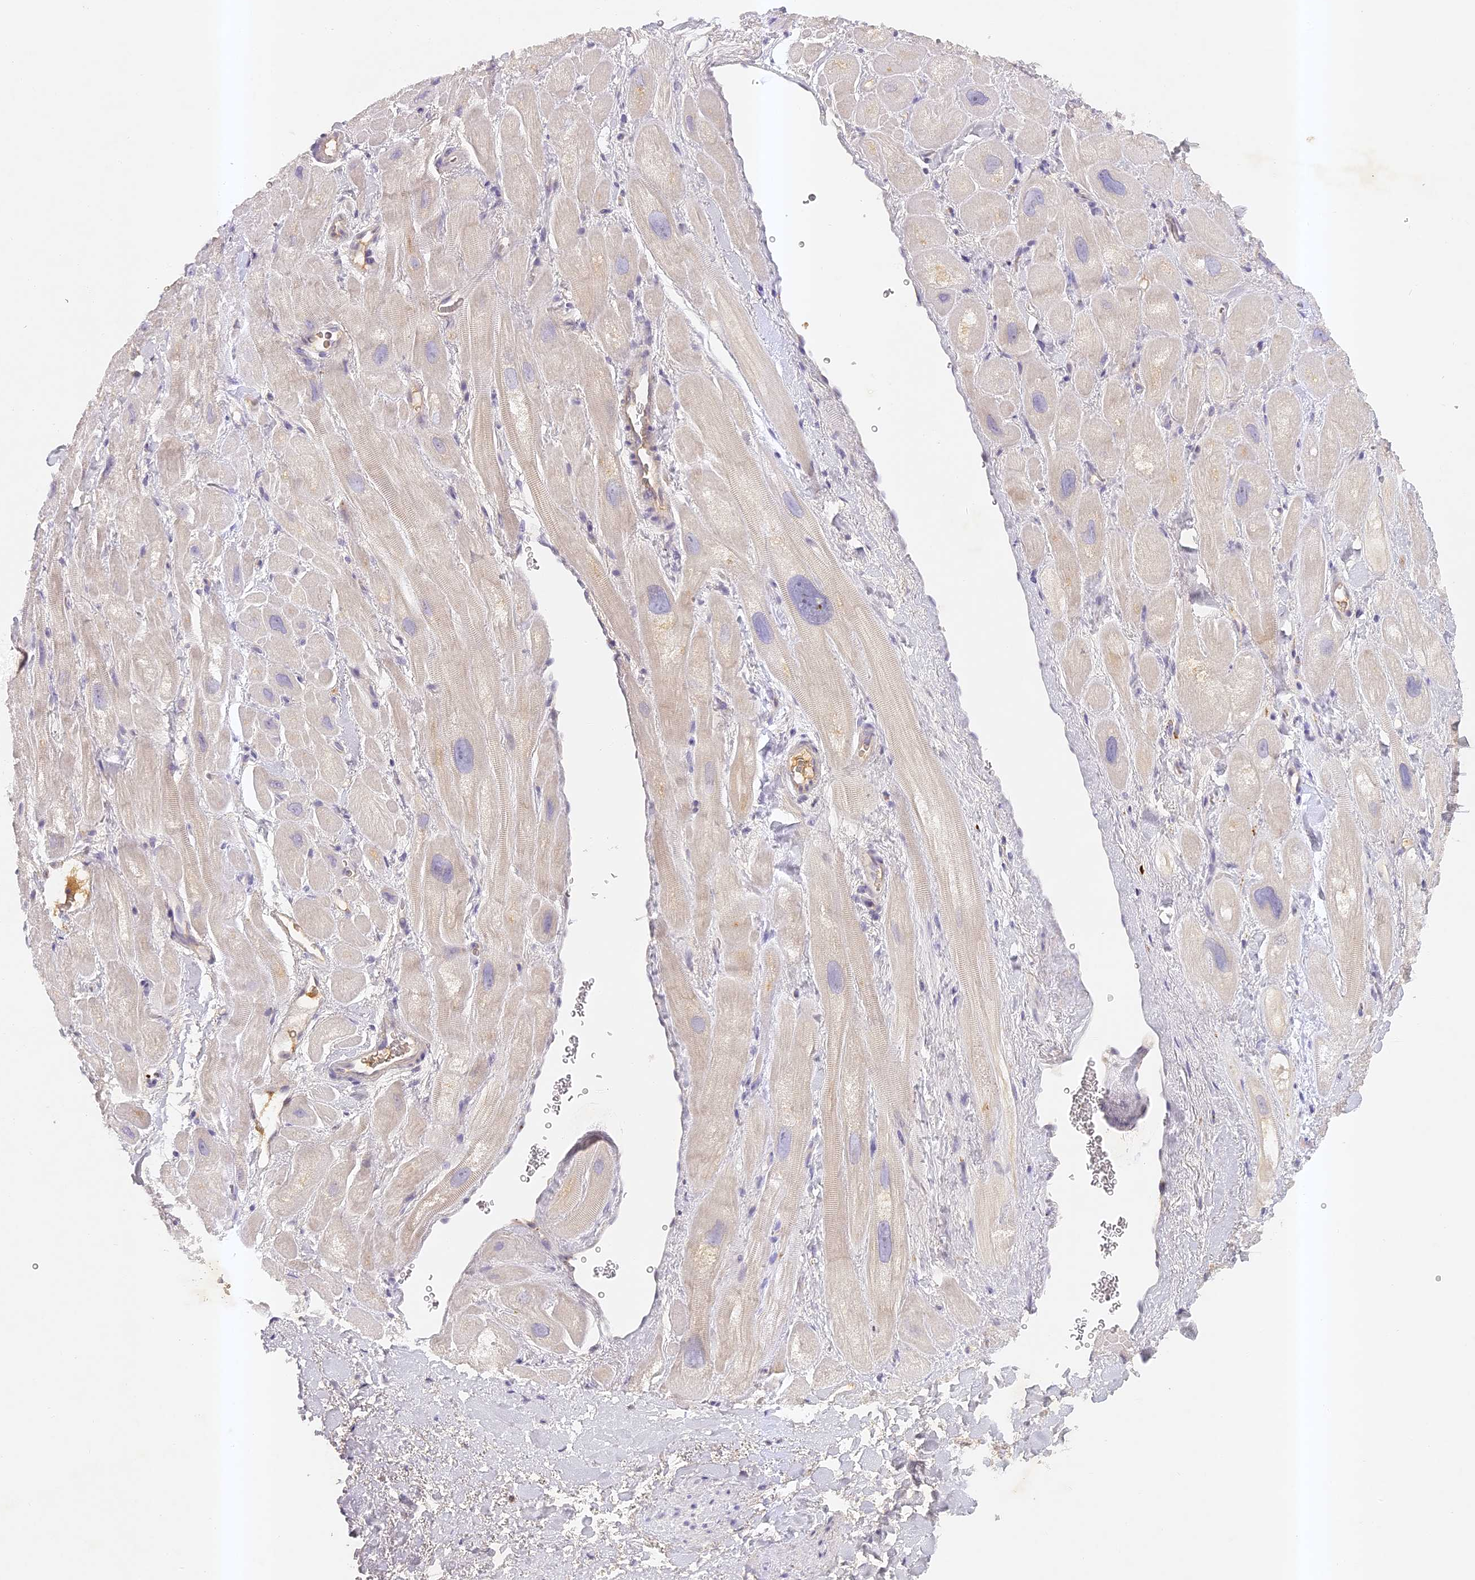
{"staining": {"intensity": "moderate", "quantity": "<25%", "location": "cytoplasmic/membranous"}, "tissue": "heart muscle", "cell_type": "Cardiomyocytes", "image_type": "normal", "snomed": [{"axis": "morphology", "description": "Normal tissue, NOS"}, {"axis": "topography", "description": "Heart"}], "caption": "The image displays staining of normal heart muscle, revealing moderate cytoplasmic/membranous protein staining (brown color) within cardiomyocytes.", "gene": "ELL3", "patient": {"sex": "male", "age": 49}}